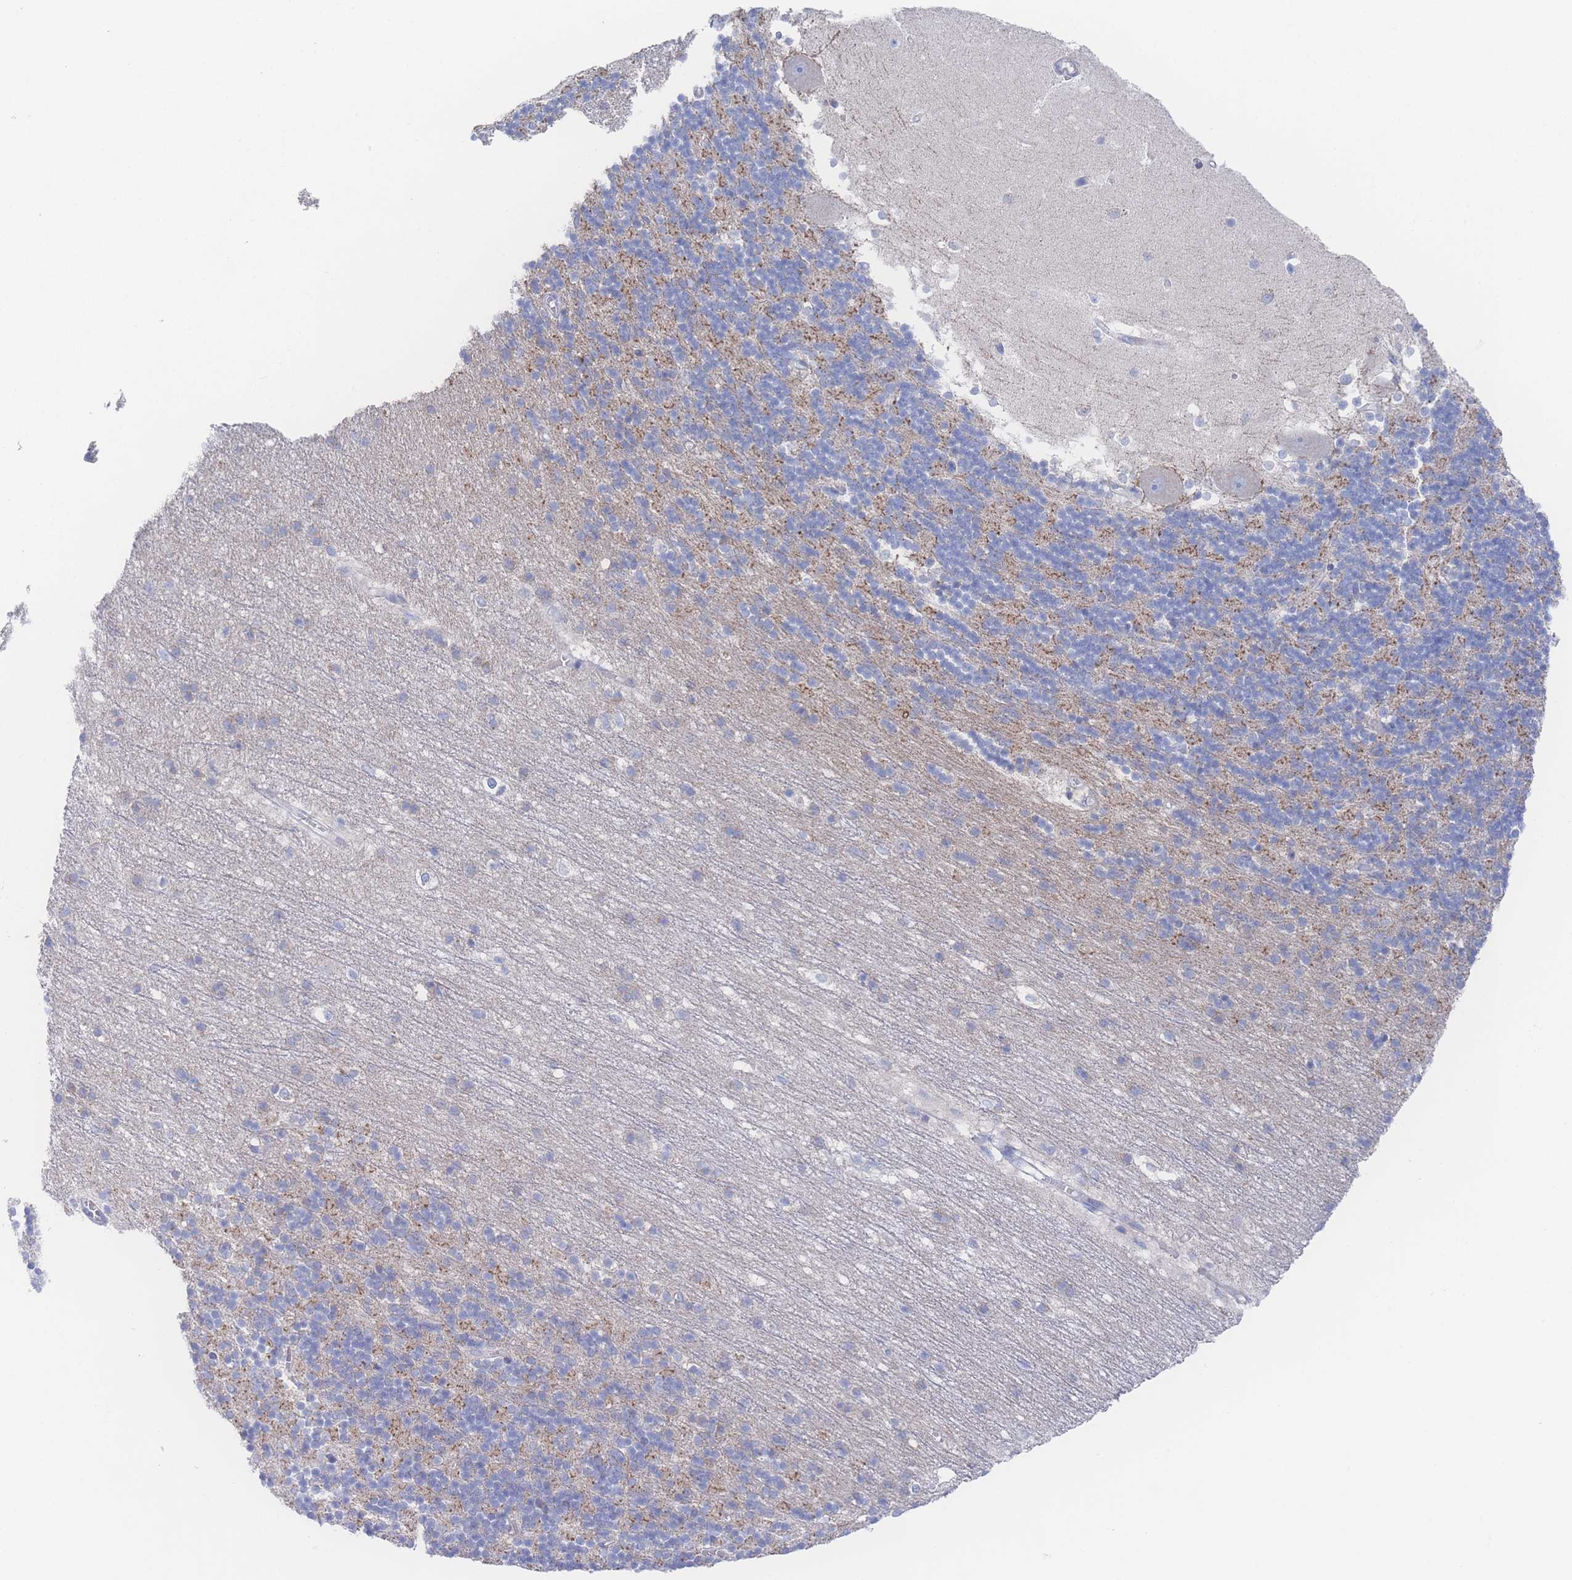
{"staining": {"intensity": "moderate", "quantity": "<25%", "location": "cytoplasmic/membranous"}, "tissue": "cerebellum", "cell_type": "Cells in granular layer", "image_type": "normal", "snomed": [{"axis": "morphology", "description": "Normal tissue, NOS"}, {"axis": "topography", "description": "Cerebellum"}], "caption": "Protein staining of benign cerebellum reveals moderate cytoplasmic/membranous staining in about <25% of cells in granular layer. (IHC, brightfield microscopy, high magnification).", "gene": "SNPH", "patient": {"sex": "male", "age": 54}}